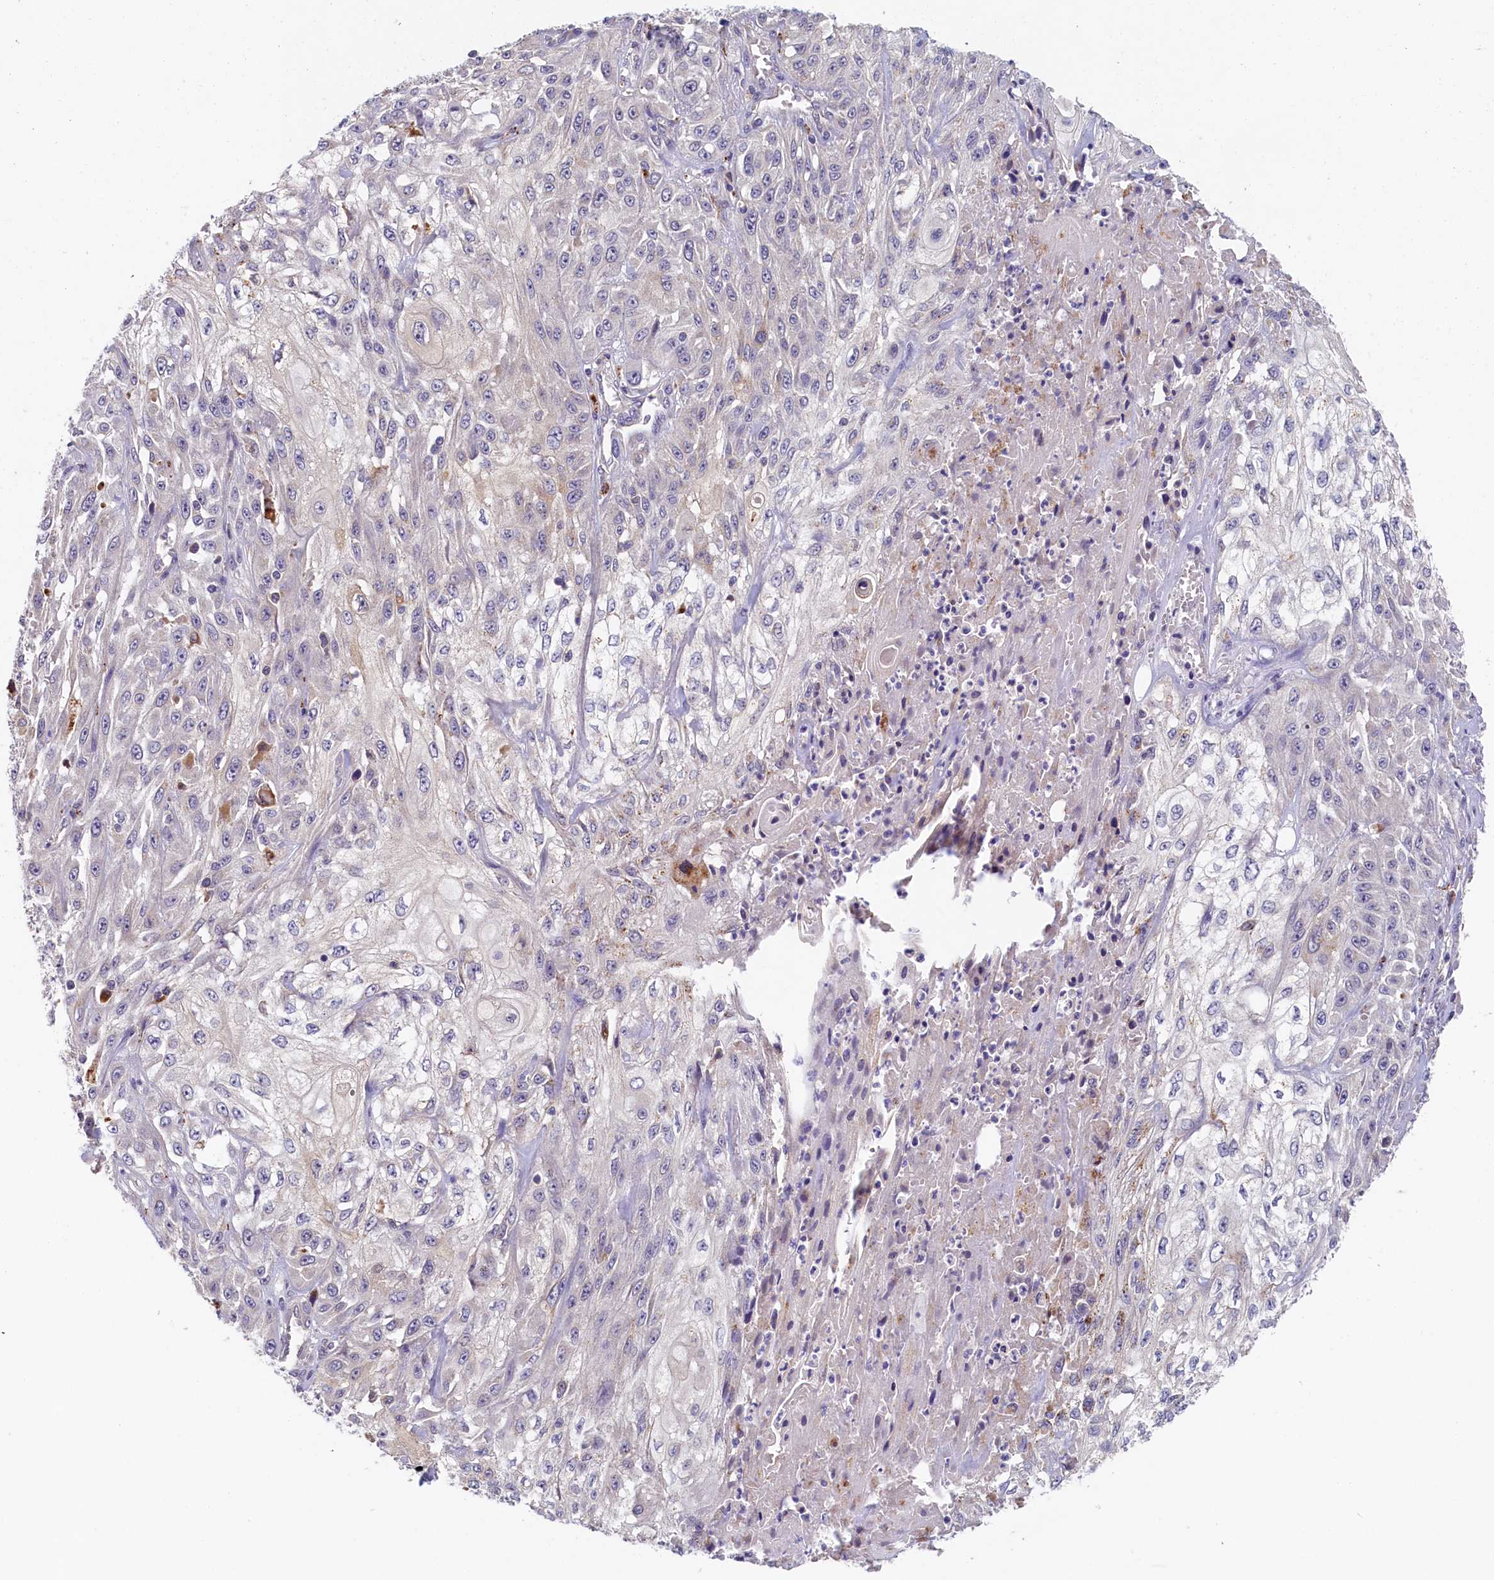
{"staining": {"intensity": "negative", "quantity": "none", "location": "none"}, "tissue": "skin cancer", "cell_type": "Tumor cells", "image_type": "cancer", "snomed": [{"axis": "morphology", "description": "Squamous cell carcinoma, NOS"}, {"axis": "morphology", "description": "Squamous cell carcinoma, metastatic, NOS"}, {"axis": "topography", "description": "Skin"}, {"axis": "topography", "description": "Lymph node"}], "caption": "Micrograph shows no protein positivity in tumor cells of skin cancer tissue. (DAB (3,3'-diaminobenzidine) immunohistochemistry with hematoxylin counter stain).", "gene": "NUBP2", "patient": {"sex": "male", "age": 75}}